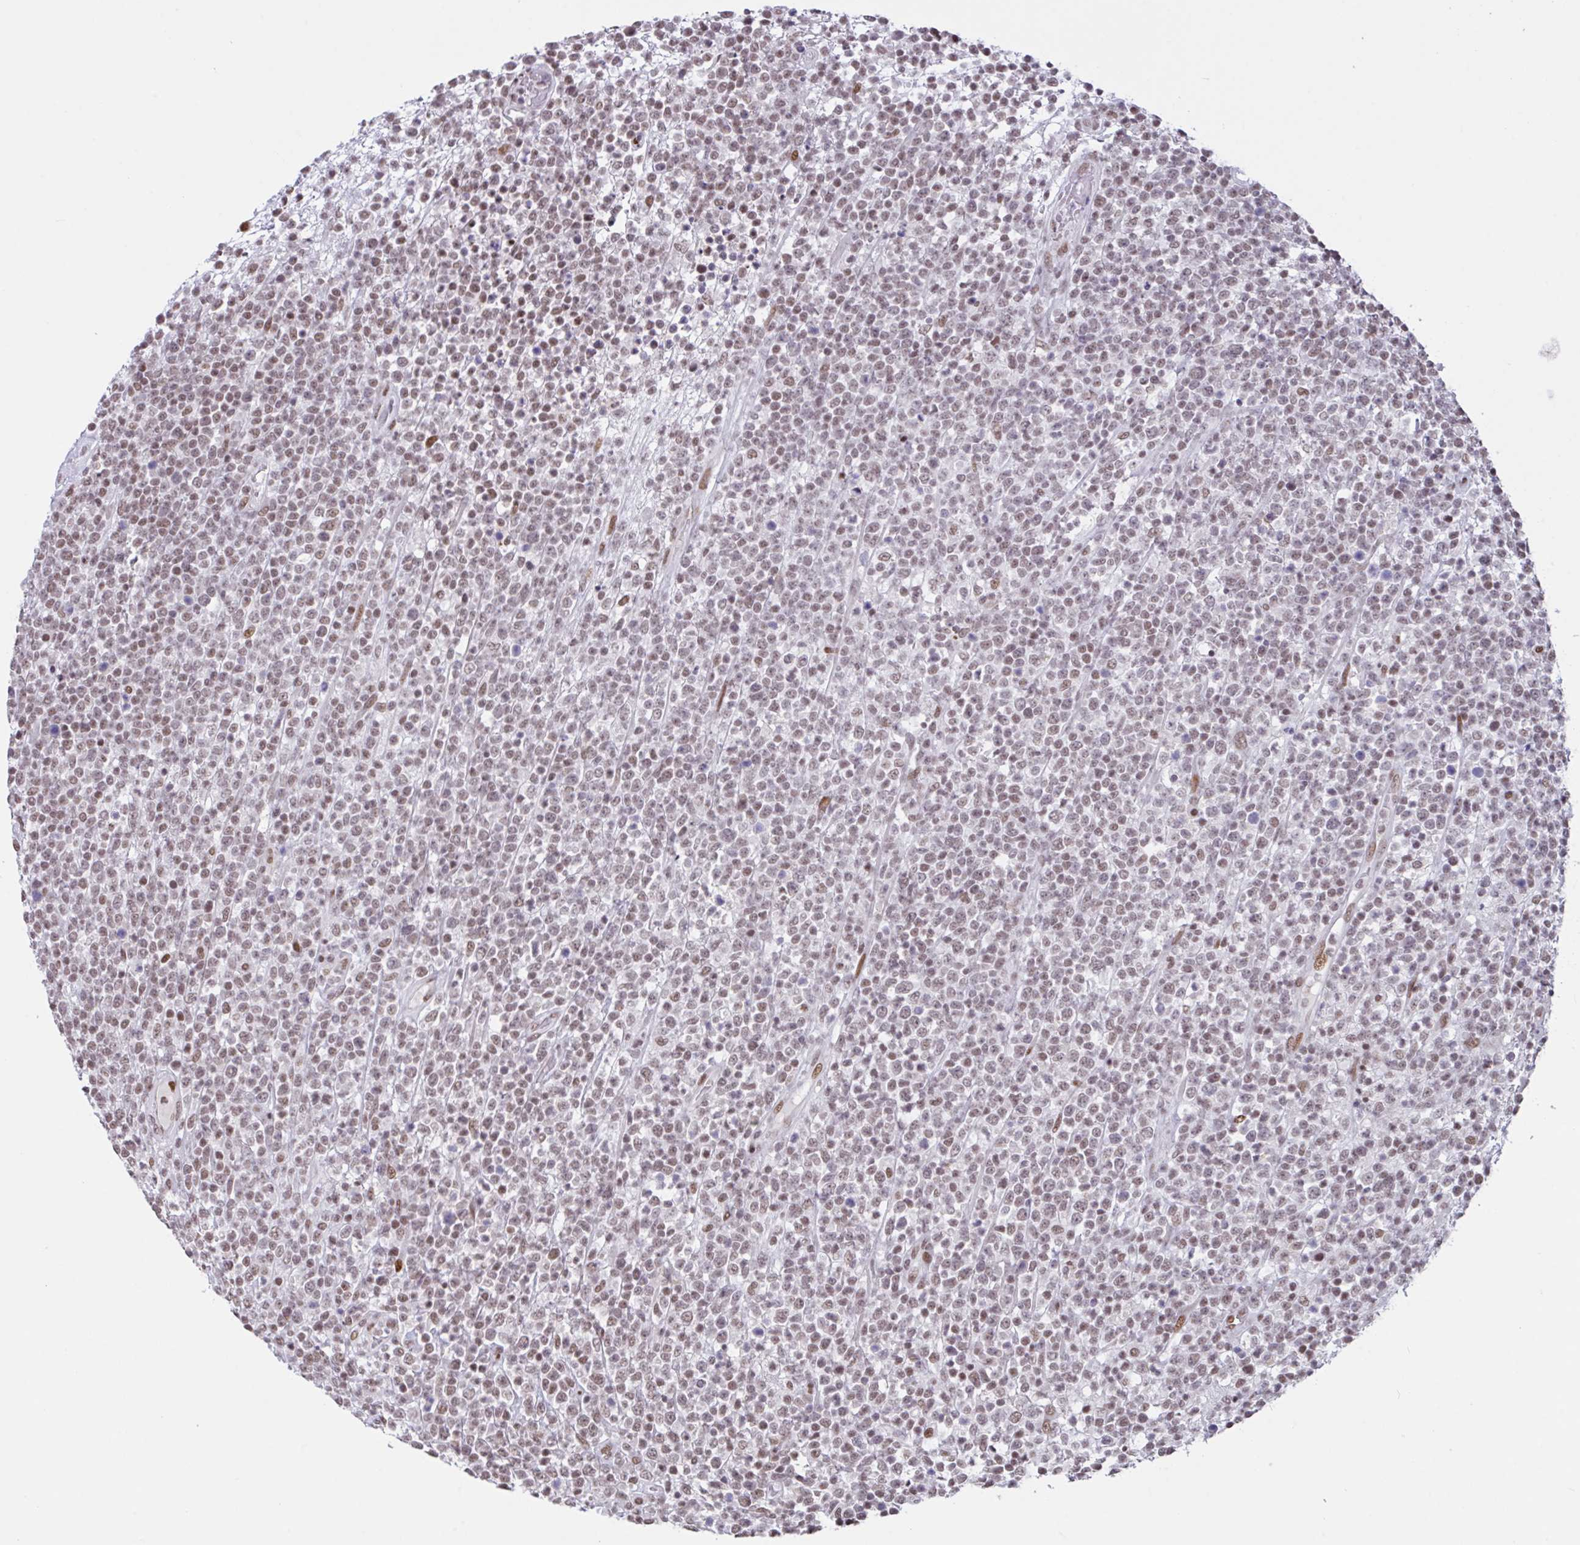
{"staining": {"intensity": "weak", "quantity": "25%-75%", "location": "nuclear"}, "tissue": "lymphoma", "cell_type": "Tumor cells", "image_type": "cancer", "snomed": [{"axis": "morphology", "description": "Malignant lymphoma, non-Hodgkin's type, High grade"}, {"axis": "topography", "description": "Colon"}], "caption": "IHC (DAB) staining of human malignant lymphoma, non-Hodgkin's type (high-grade) reveals weak nuclear protein positivity in about 25%-75% of tumor cells. The staining is performed using DAB brown chromogen to label protein expression. The nuclei are counter-stained blue using hematoxylin.", "gene": "CLP1", "patient": {"sex": "female", "age": 53}}